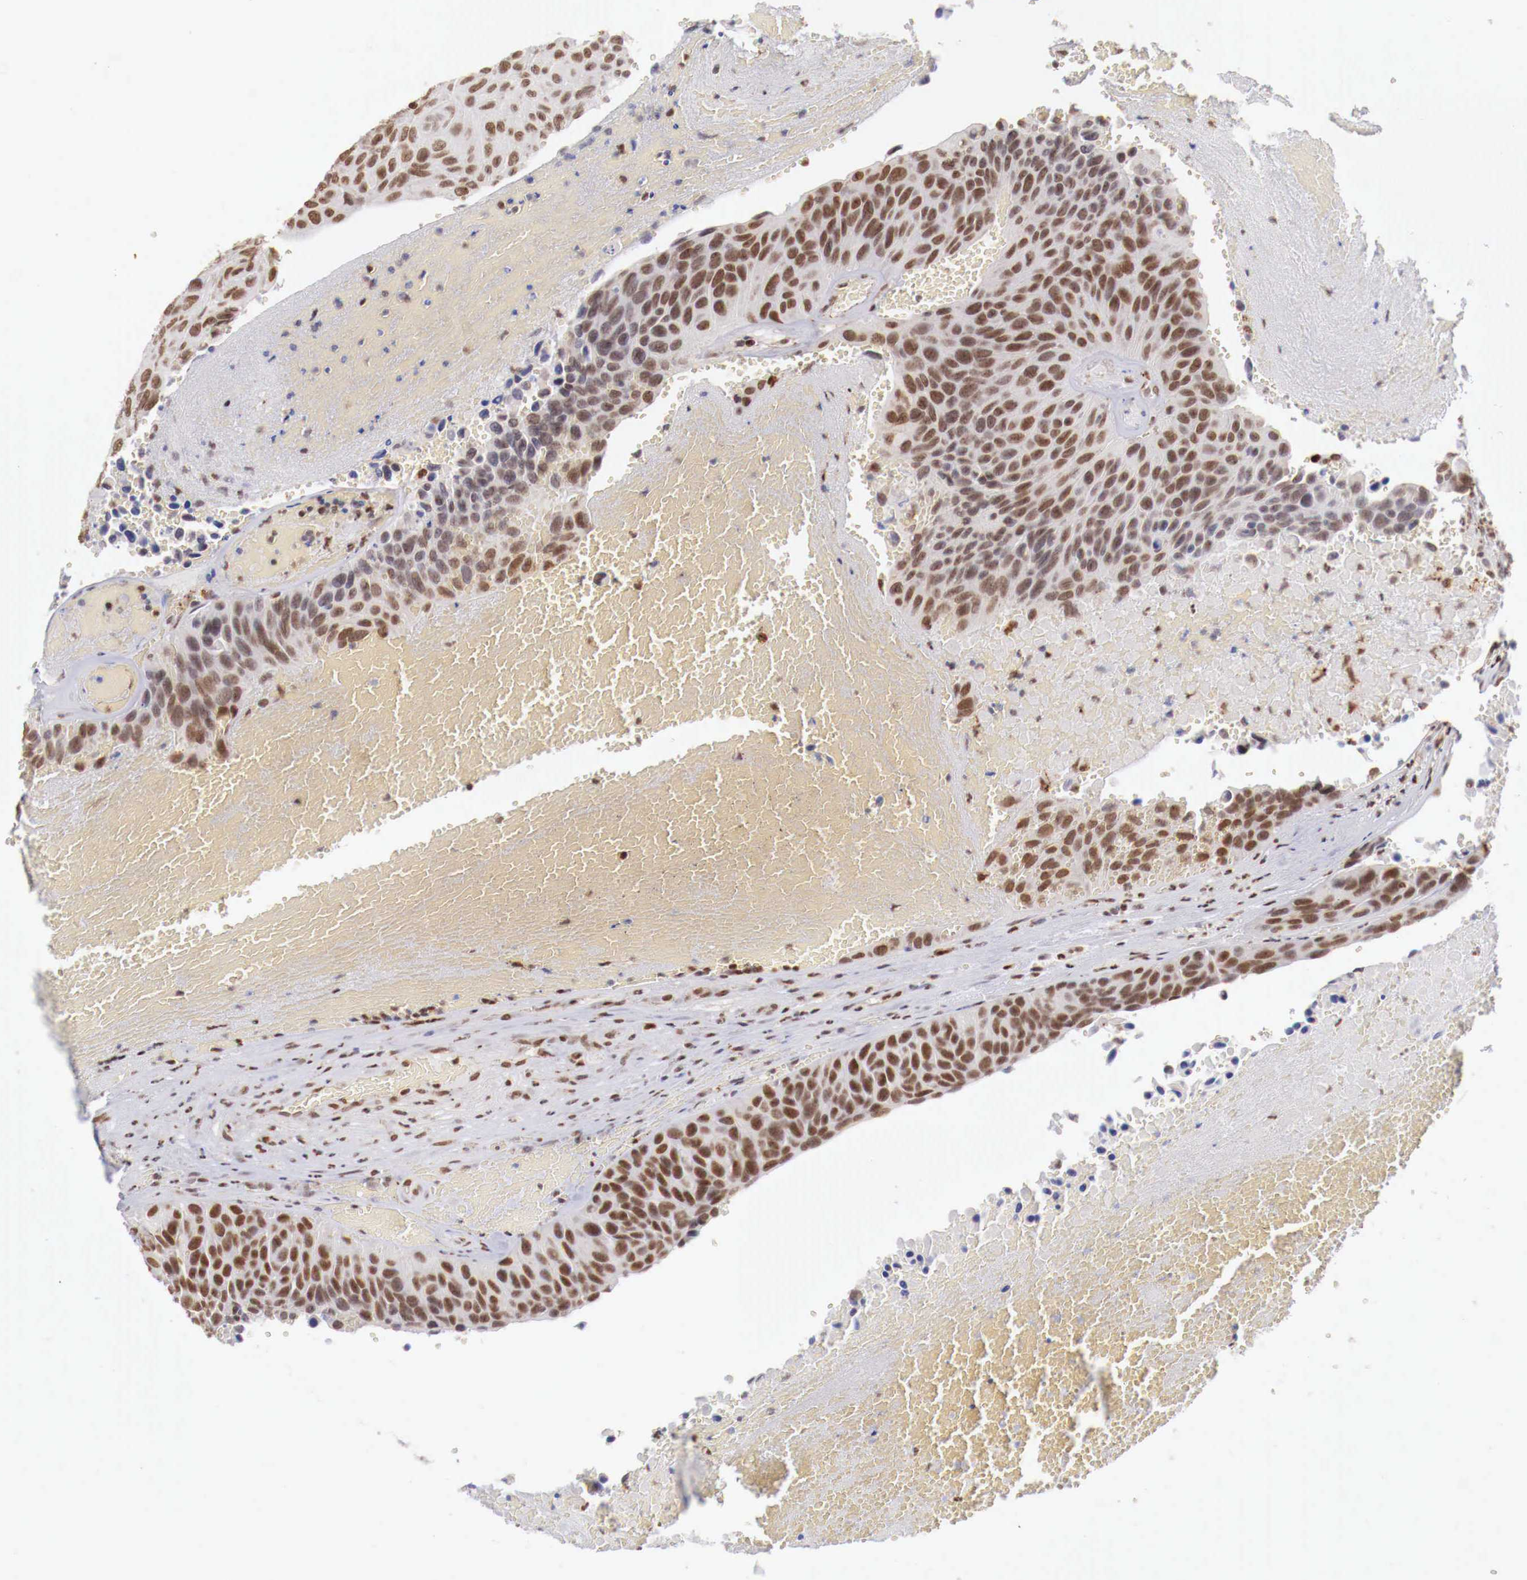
{"staining": {"intensity": "strong", "quantity": ">75%", "location": "nuclear"}, "tissue": "urothelial cancer", "cell_type": "Tumor cells", "image_type": "cancer", "snomed": [{"axis": "morphology", "description": "Urothelial carcinoma, High grade"}, {"axis": "topography", "description": "Urinary bladder"}], "caption": "Protein staining of urothelial carcinoma (high-grade) tissue demonstrates strong nuclear positivity in approximately >75% of tumor cells.", "gene": "MAX", "patient": {"sex": "male", "age": 66}}